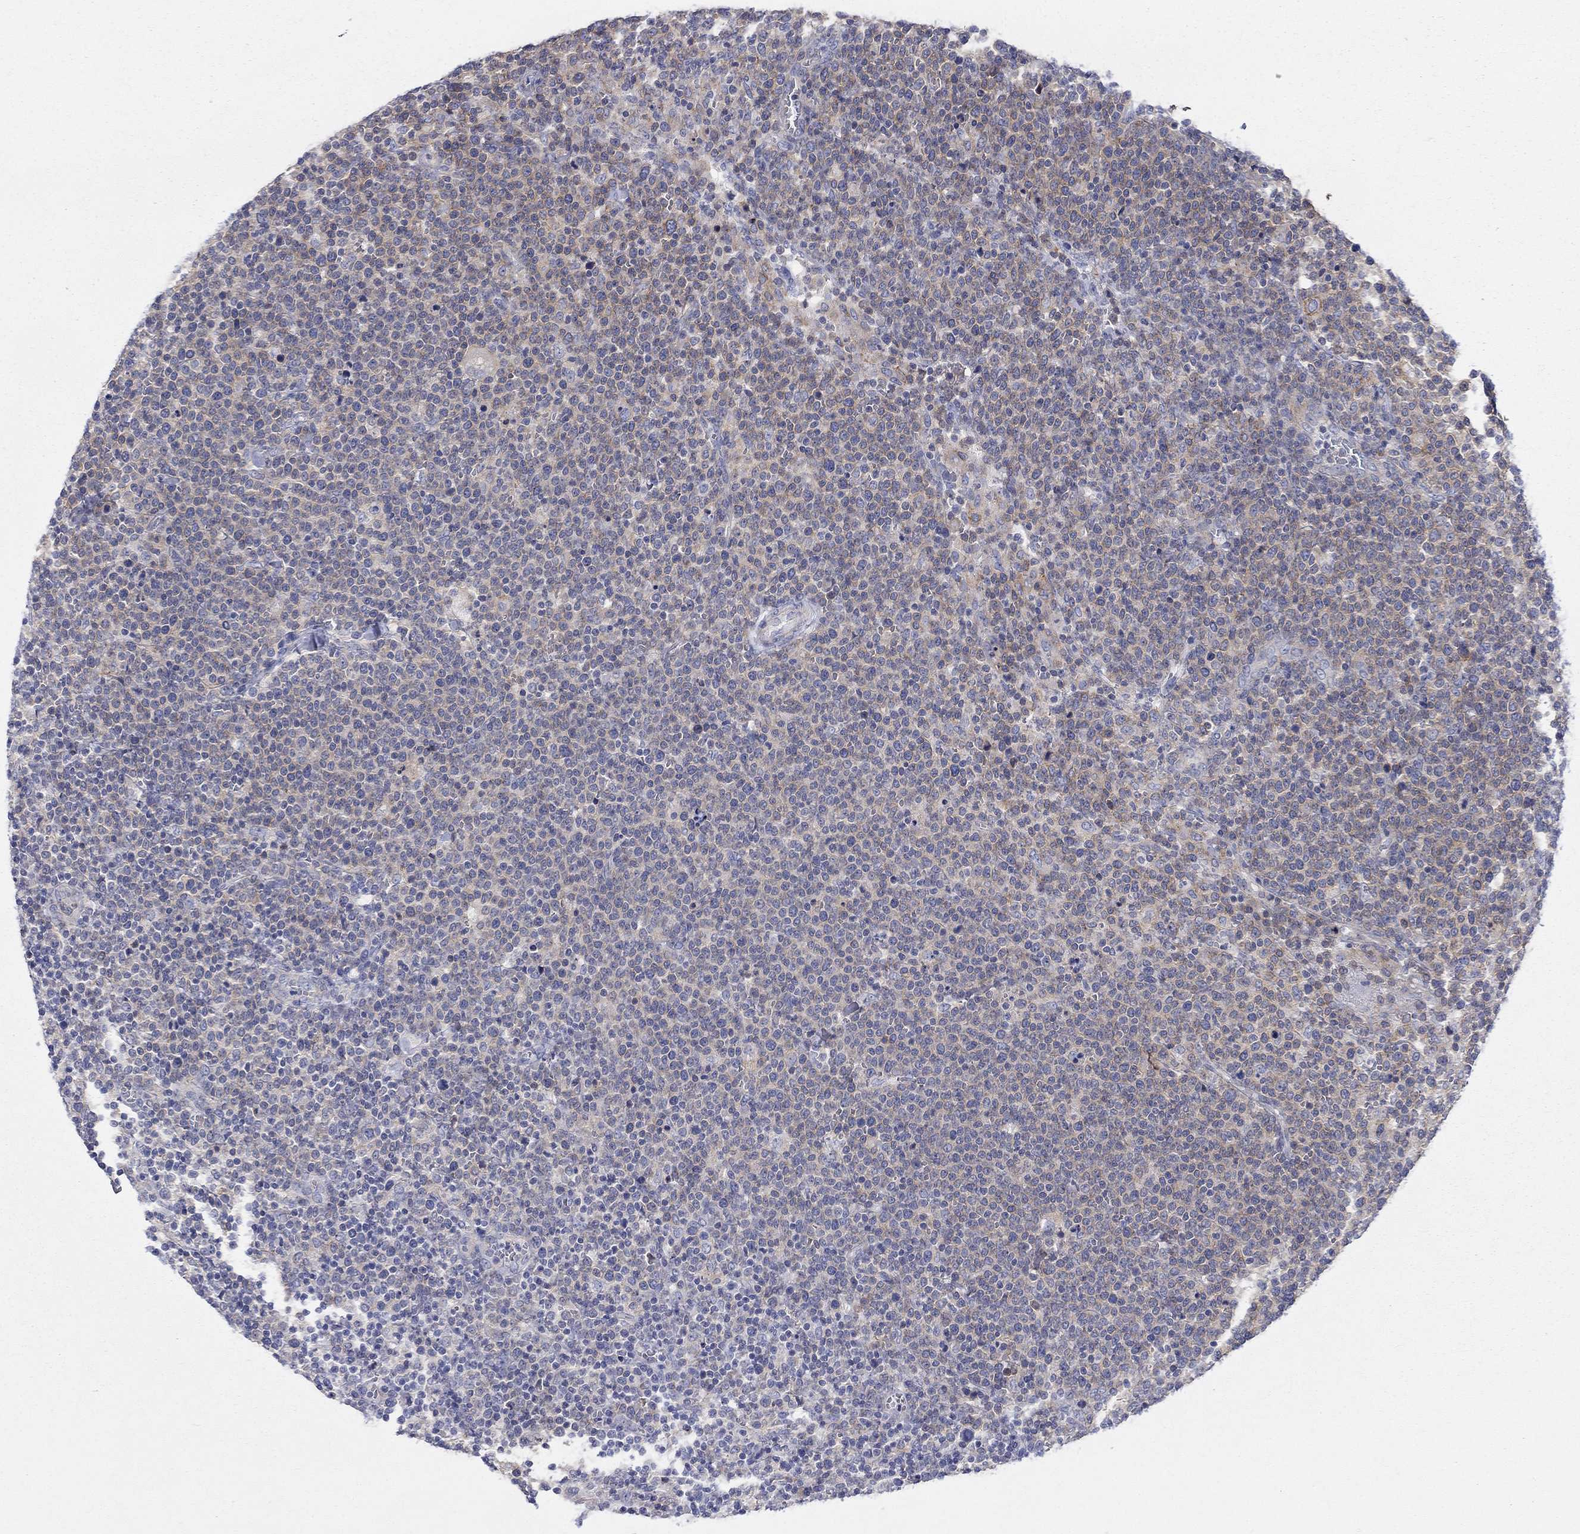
{"staining": {"intensity": "moderate", "quantity": "25%-75%", "location": "cytoplasmic/membranous"}, "tissue": "lymphoma", "cell_type": "Tumor cells", "image_type": "cancer", "snomed": [{"axis": "morphology", "description": "Malignant lymphoma, non-Hodgkin's type, High grade"}, {"axis": "topography", "description": "Lymph node"}], "caption": "Protein staining of malignant lymphoma, non-Hodgkin's type (high-grade) tissue reveals moderate cytoplasmic/membranous expression in approximately 25%-75% of tumor cells.", "gene": "PCDHGA10", "patient": {"sex": "male", "age": 61}}